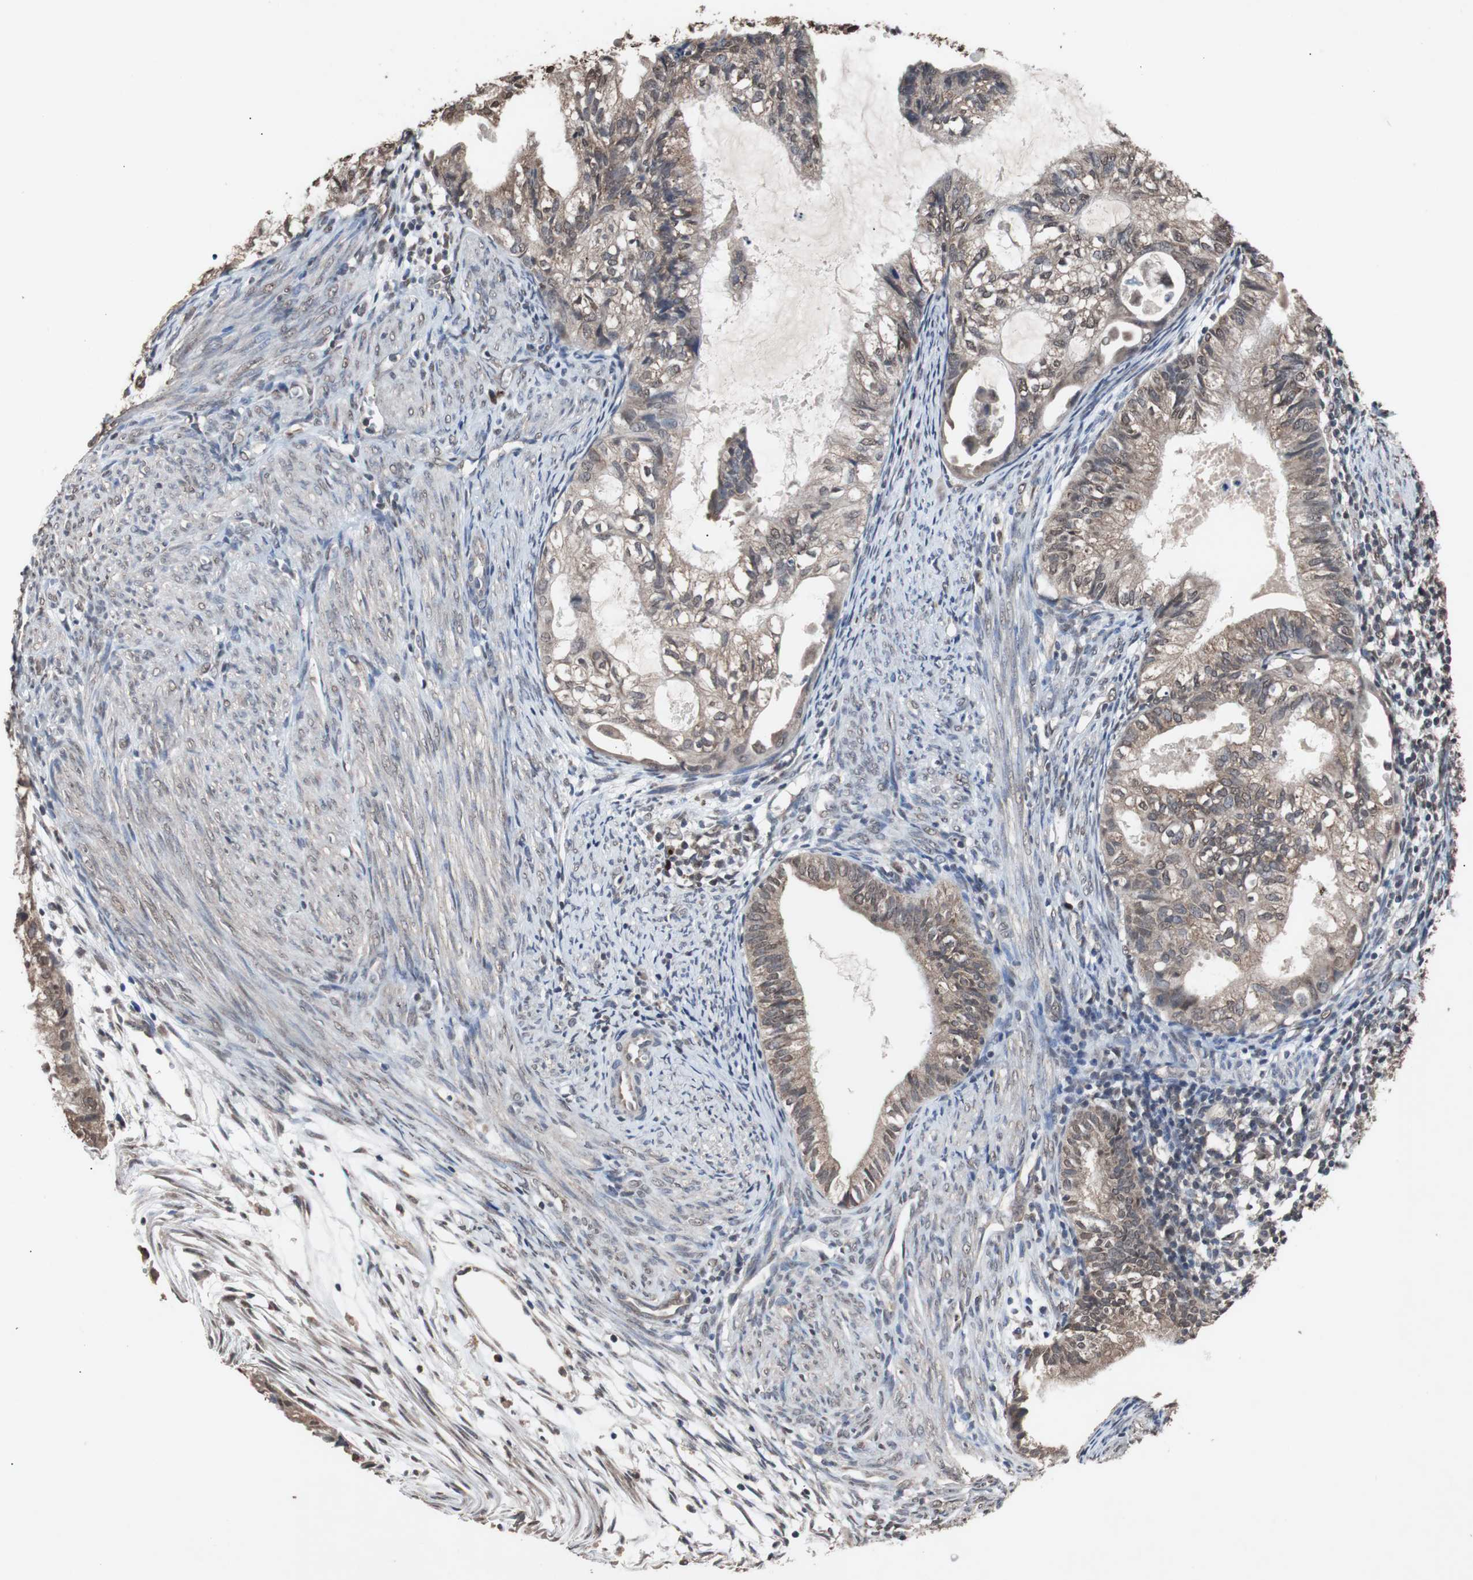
{"staining": {"intensity": "moderate", "quantity": ">75%", "location": "cytoplasmic/membranous"}, "tissue": "cervical cancer", "cell_type": "Tumor cells", "image_type": "cancer", "snomed": [{"axis": "morphology", "description": "Normal tissue, NOS"}, {"axis": "morphology", "description": "Adenocarcinoma, NOS"}, {"axis": "topography", "description": "Cervix"}, {"axis": "topography", "description": "Endometrium"}], "caption": "Tumor cells exhibit moderate cytoplasmic/membranous positivity in approximately >75% of cells in adenocarcinoma (cervical).", "gene": "MED27", "patient": {"sex": "female", "age": 86}}